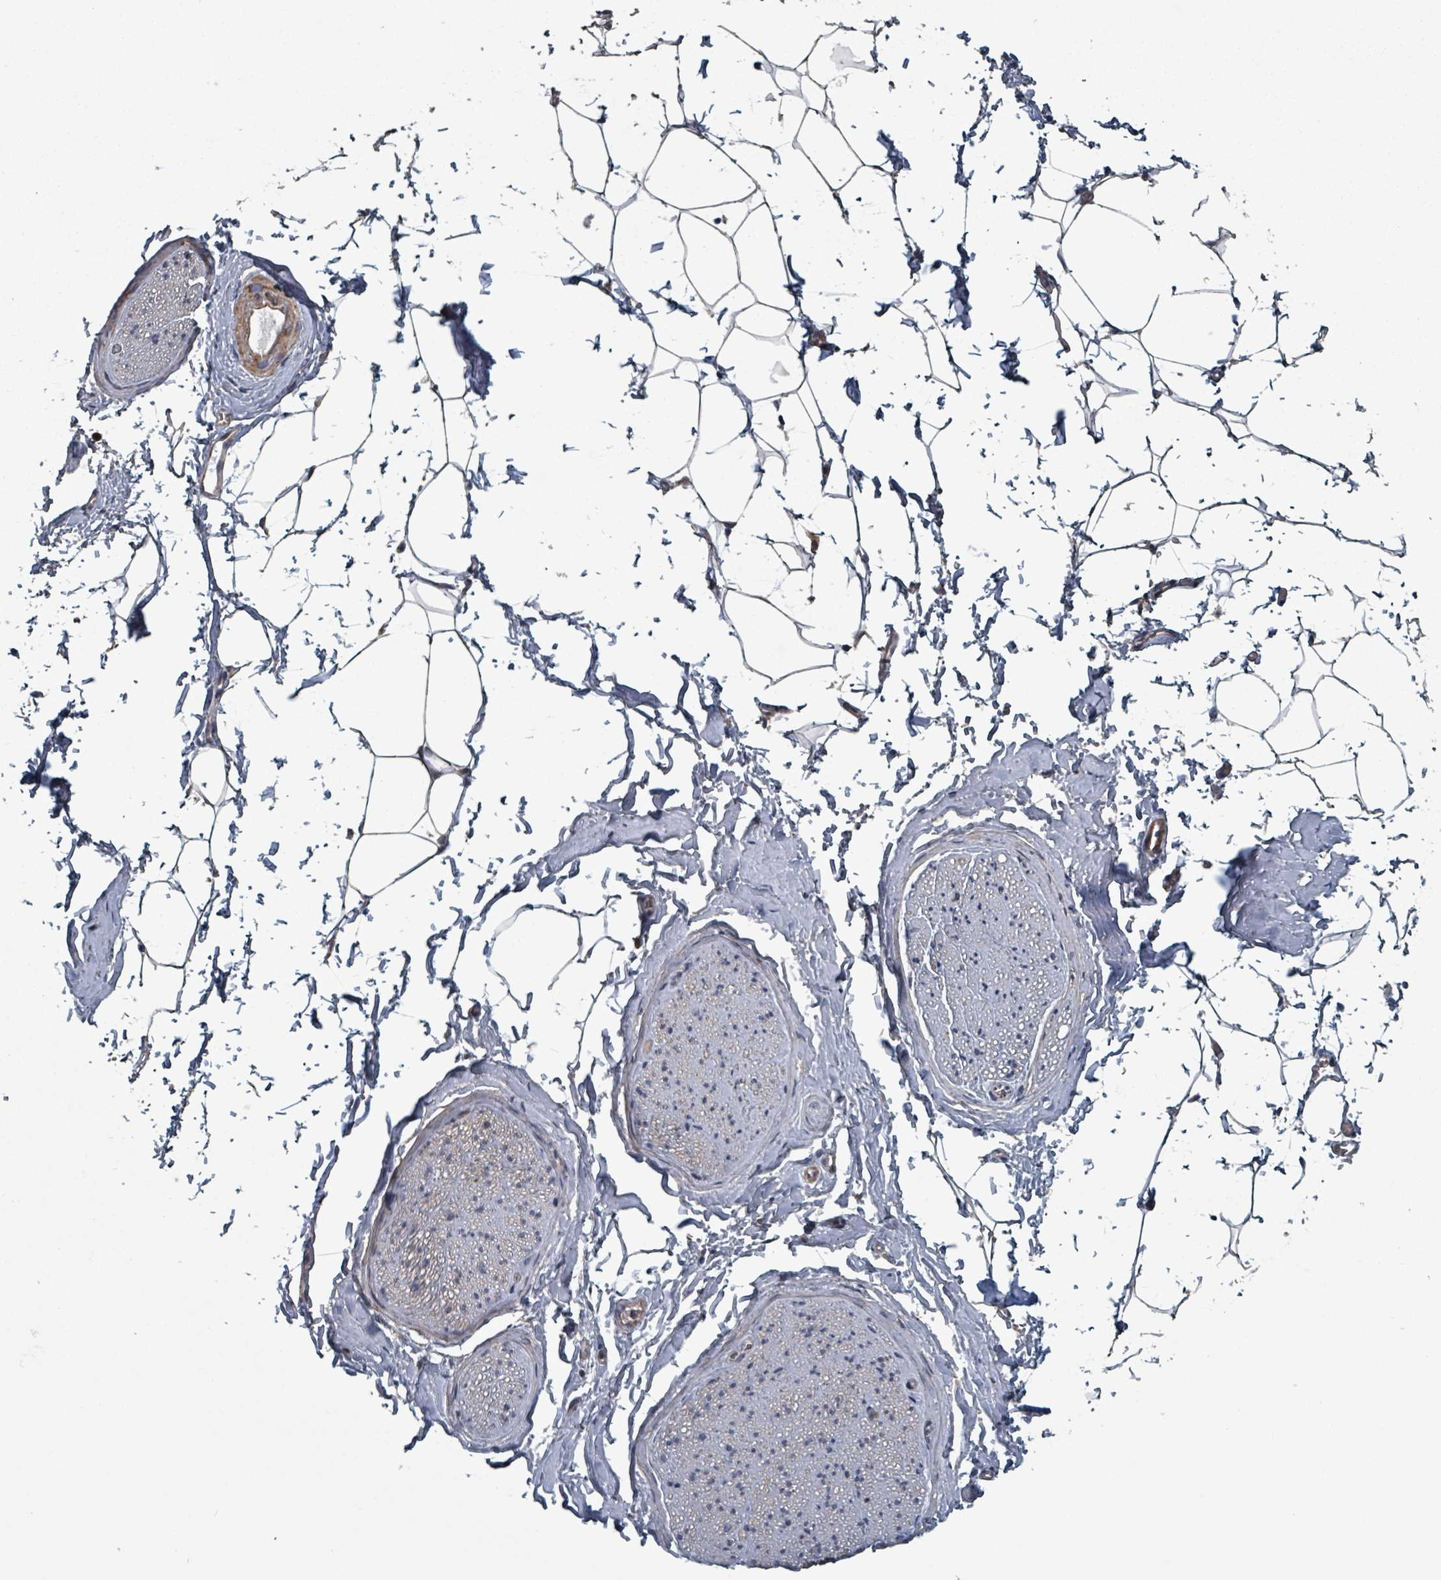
{"staining": {"intensity": "negative", "quantity": "none", "location": "none"}, "tissue": "adipose tissue", "cell_type": "Adipocytes", "image_type": "normal", "snomed": [{"axis": "morphology", "description": "Normal tissue, NOS"}, {"axis": "morphology", "description": "Adenocarcinoma, High grade"}, {"axis": "topography", "description": "Prostate"}, {"axis": "topography", "description": "Peripheral nerve tissue"}], "caption": "IHC micrograph of benign human adipose tissue stained for a protein (brown), which displays no expression in adipocytes. (DAB (3,3'-diaminobenzidine) IHC visualized using brightfield microscopy, high magnification).", "gene": "MRPL4", "patient": {"sex": "male", "age": 68}}